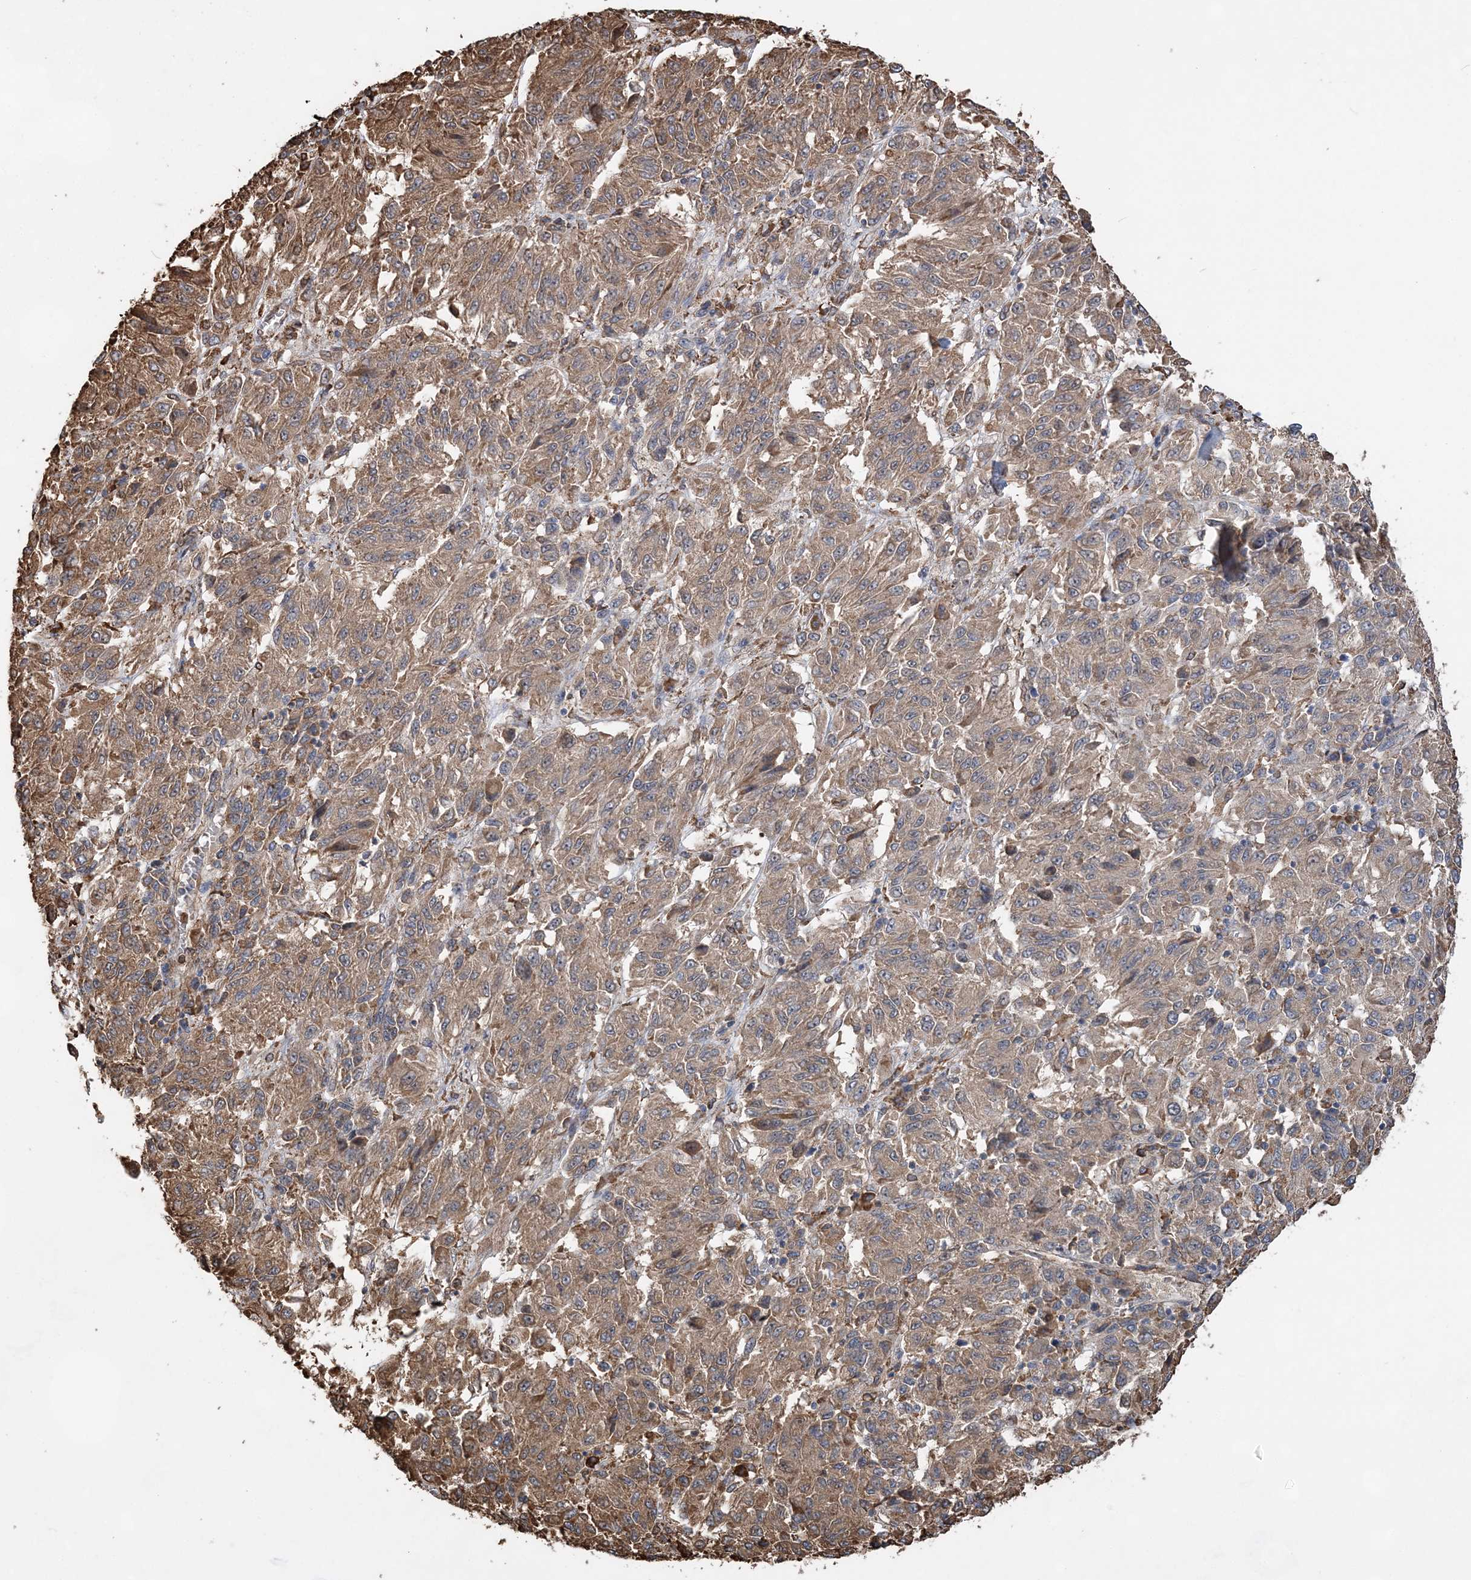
{"staining": {"intensity": "moderate", "quantity": ">75%", "location": "cytoplasmic/membranous"}, "tissue": "melanoma", "cell_type": "Tumor cells", "image_type": "cancer", "snomed": [{"axis": "morphology", "description": "Malignant melanoma, Metastatic site"}, {"axis": "topography", "description": "Lung"}], "caption": "Approximately >75% of tumor cells in human malignant melanoma (metastatic site) display moderate cytoplasmic/membranous protein positivity as visualized by brown immunohistochemical staining.", "gene": "WDR12", "patient": {"sex": "male", "age": 64}}